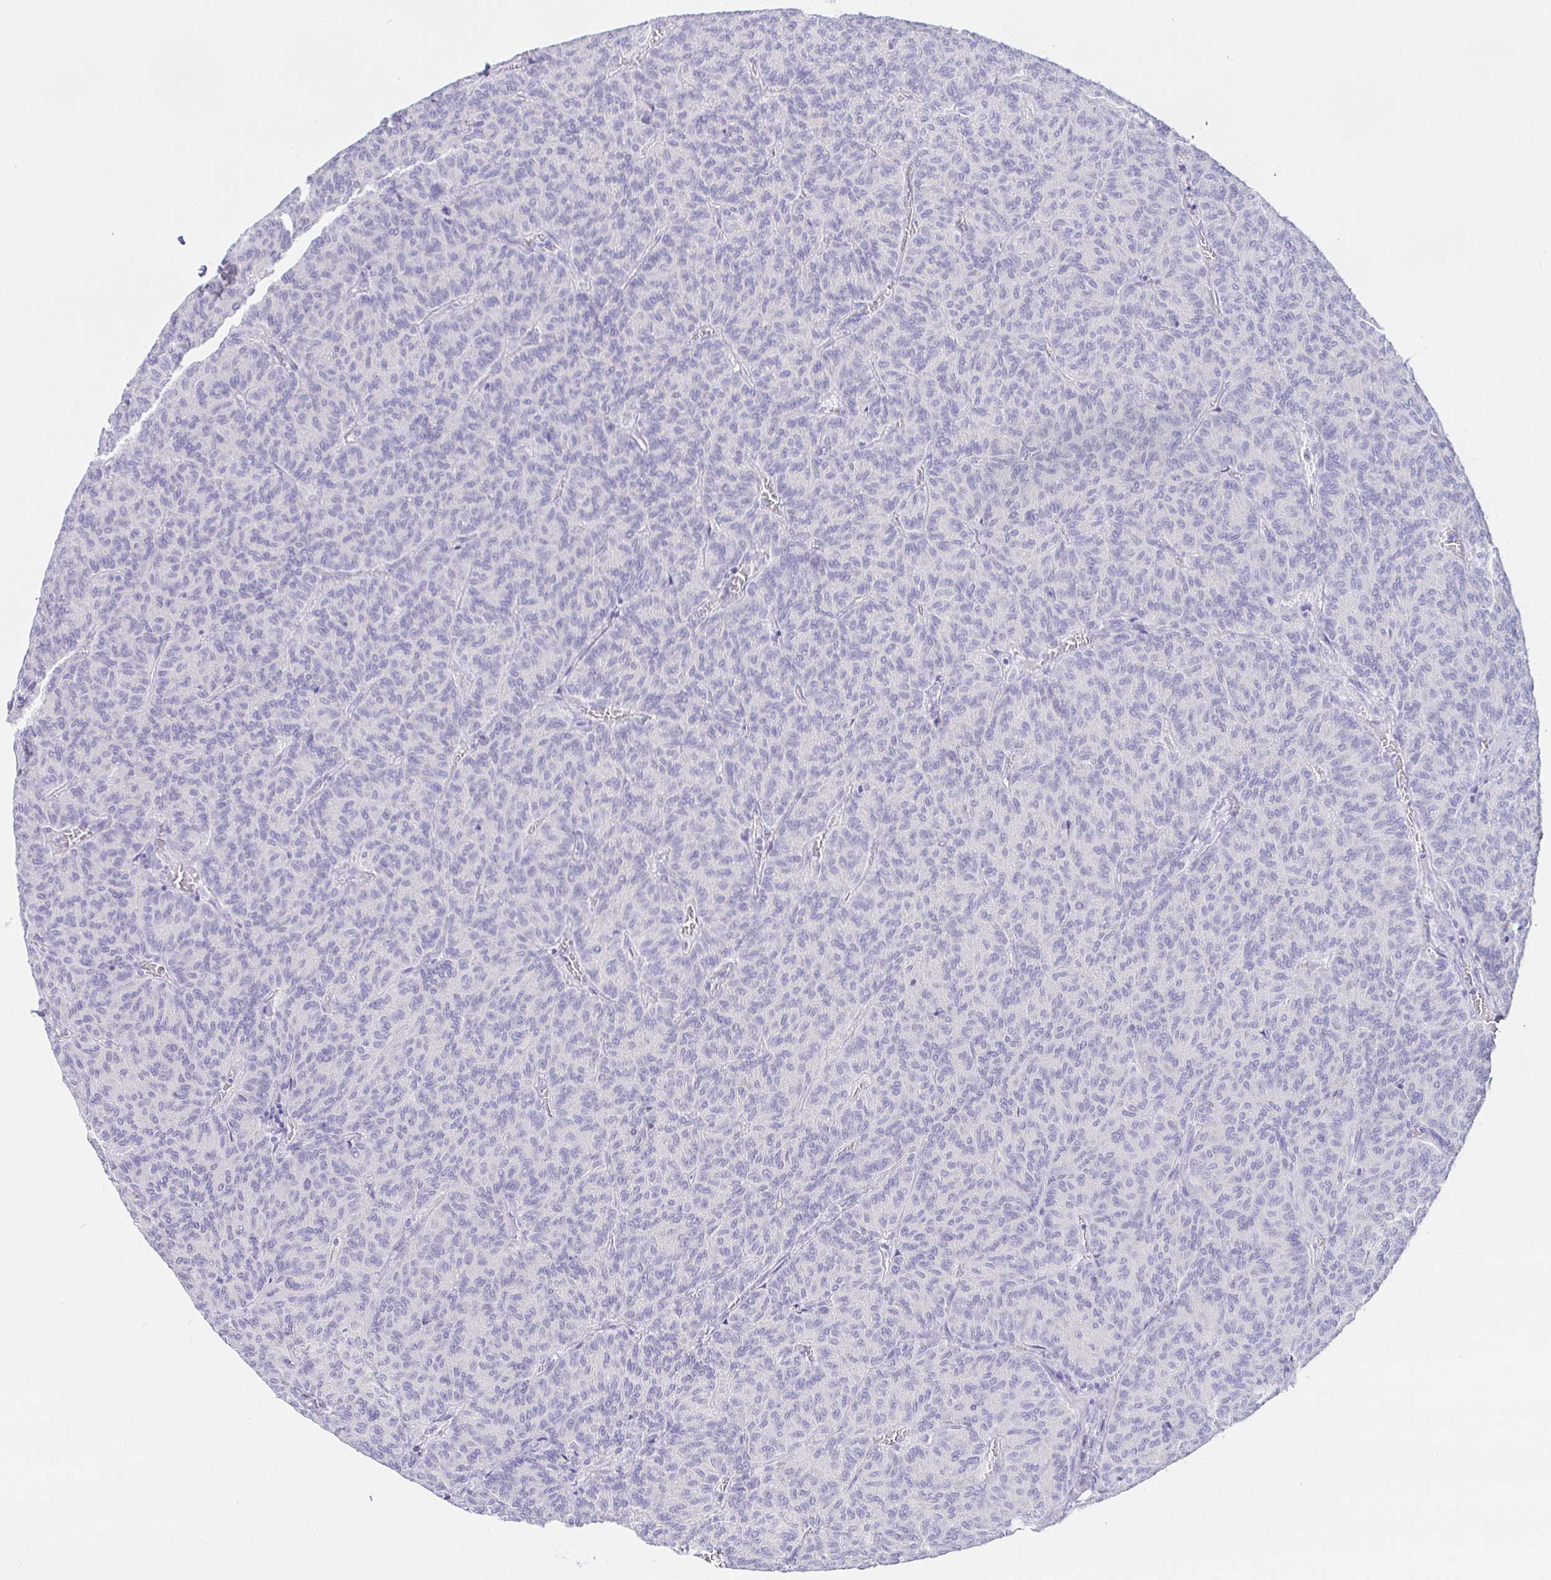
{"staining": {"intensity": "negative", "quantity": "none", "location": "none"}, "tissue": "carcinoid", "cell_type": "Tumor cells", "image_type": "cancer", "snomed": [{"axis": "morphology", "description": "Carcinoid, malignant, NOS"}, {"axis": "topography", "description": "Lung"}], "caption": "A micrograph of malignant carcinoid stained for a protein reveals no brown staining in tumor cells.", "gene": "PAX8", "patient": {"sex": "male", "age": 61}}